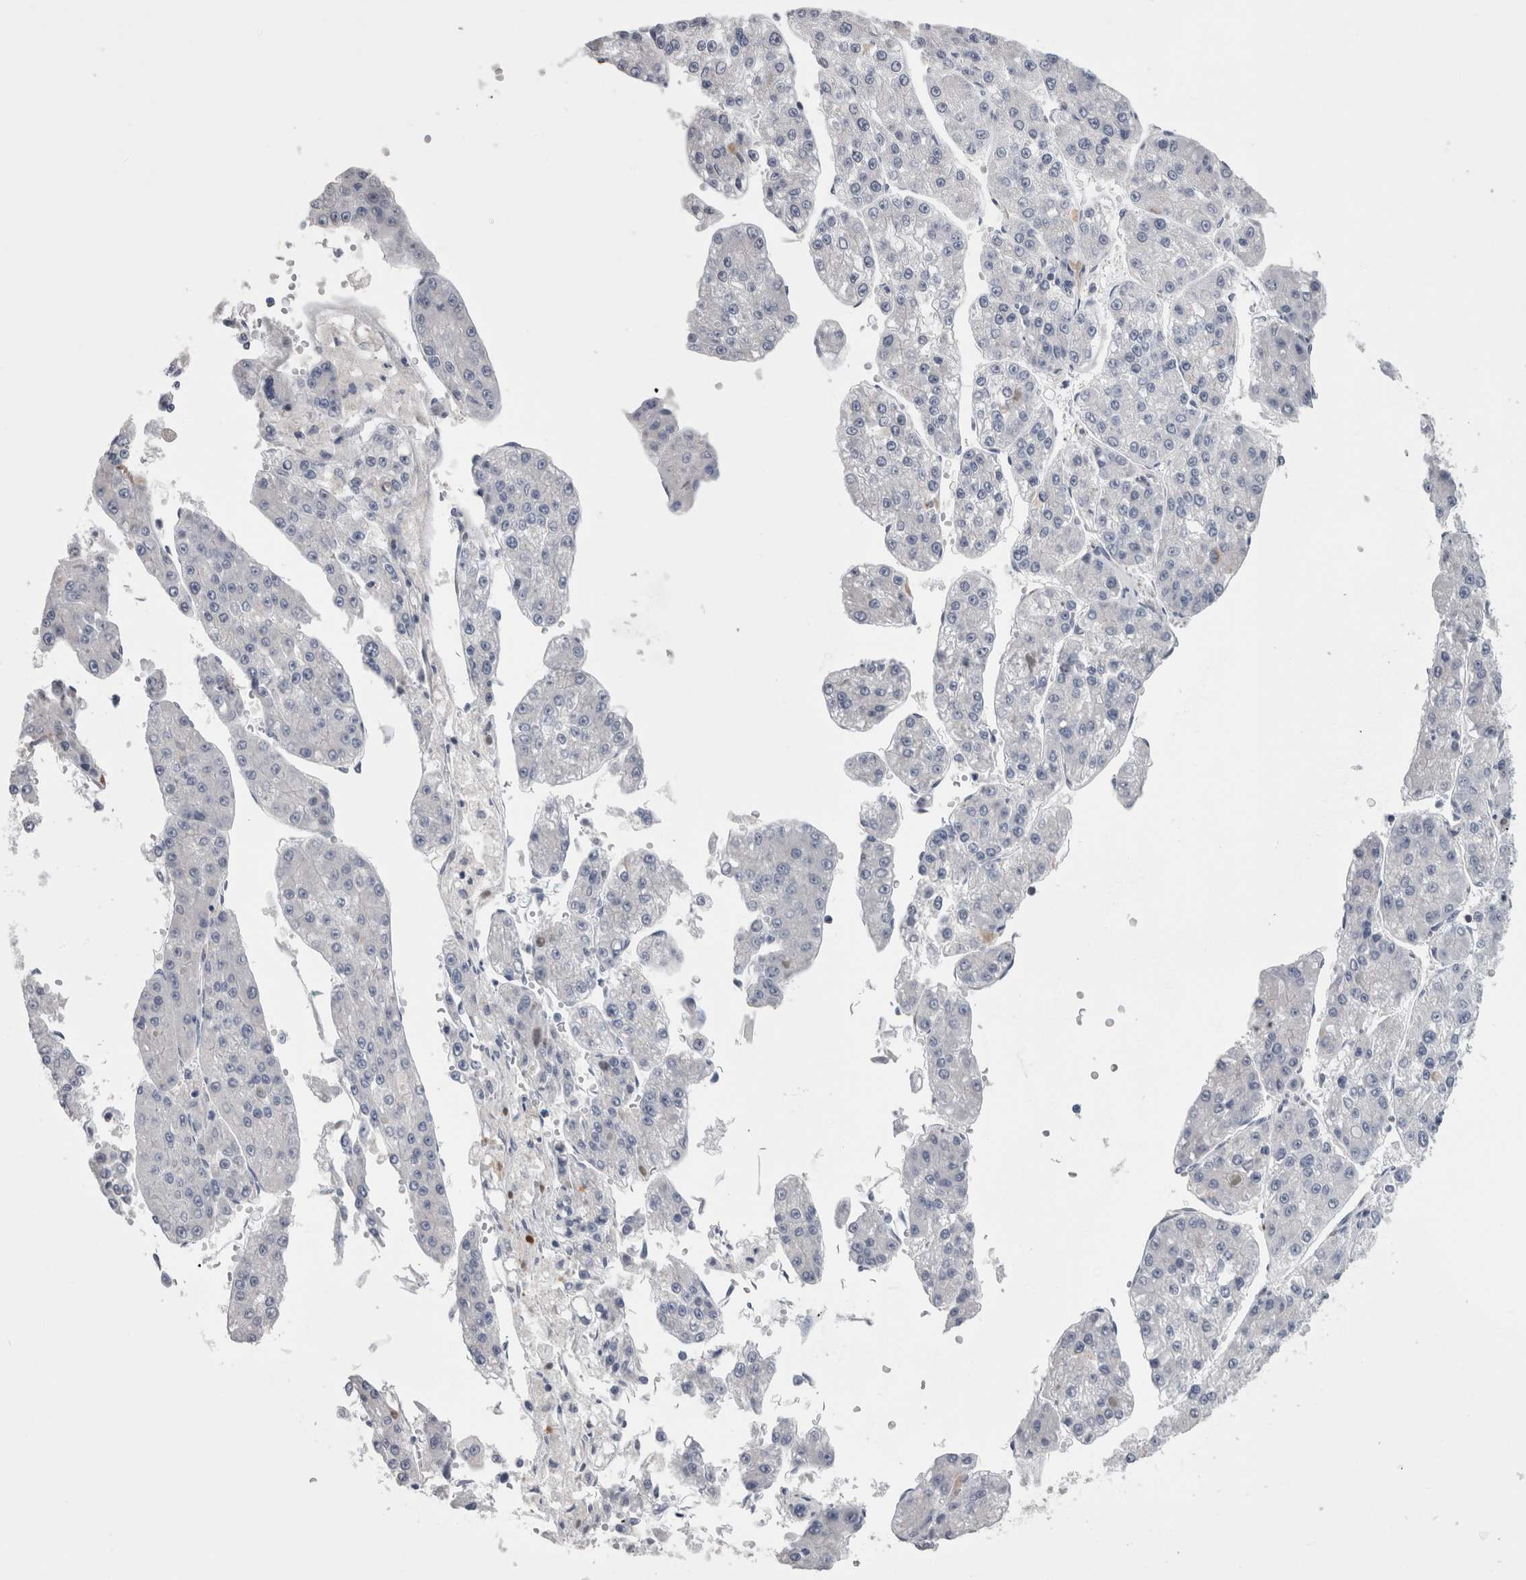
{"staining": {"intensity": "negative", "quantity": "none", "location": "none"}, "tissue": "liver cancer", "cell_type": "Tumor cells", "image_type": "cancer", "snomed": [{"axis": "morphology", "description": "Carcinoma, Hepatocellular, NOS"}, {"axis": "topography", "description": "Liver"}], "caption": "Photomicrograph shows no significant protein positivity in tumor cells of liver hepatocellular carcinoma.", "gene": "DCTN6", "patient": {"sex": "female", "age": 73}}